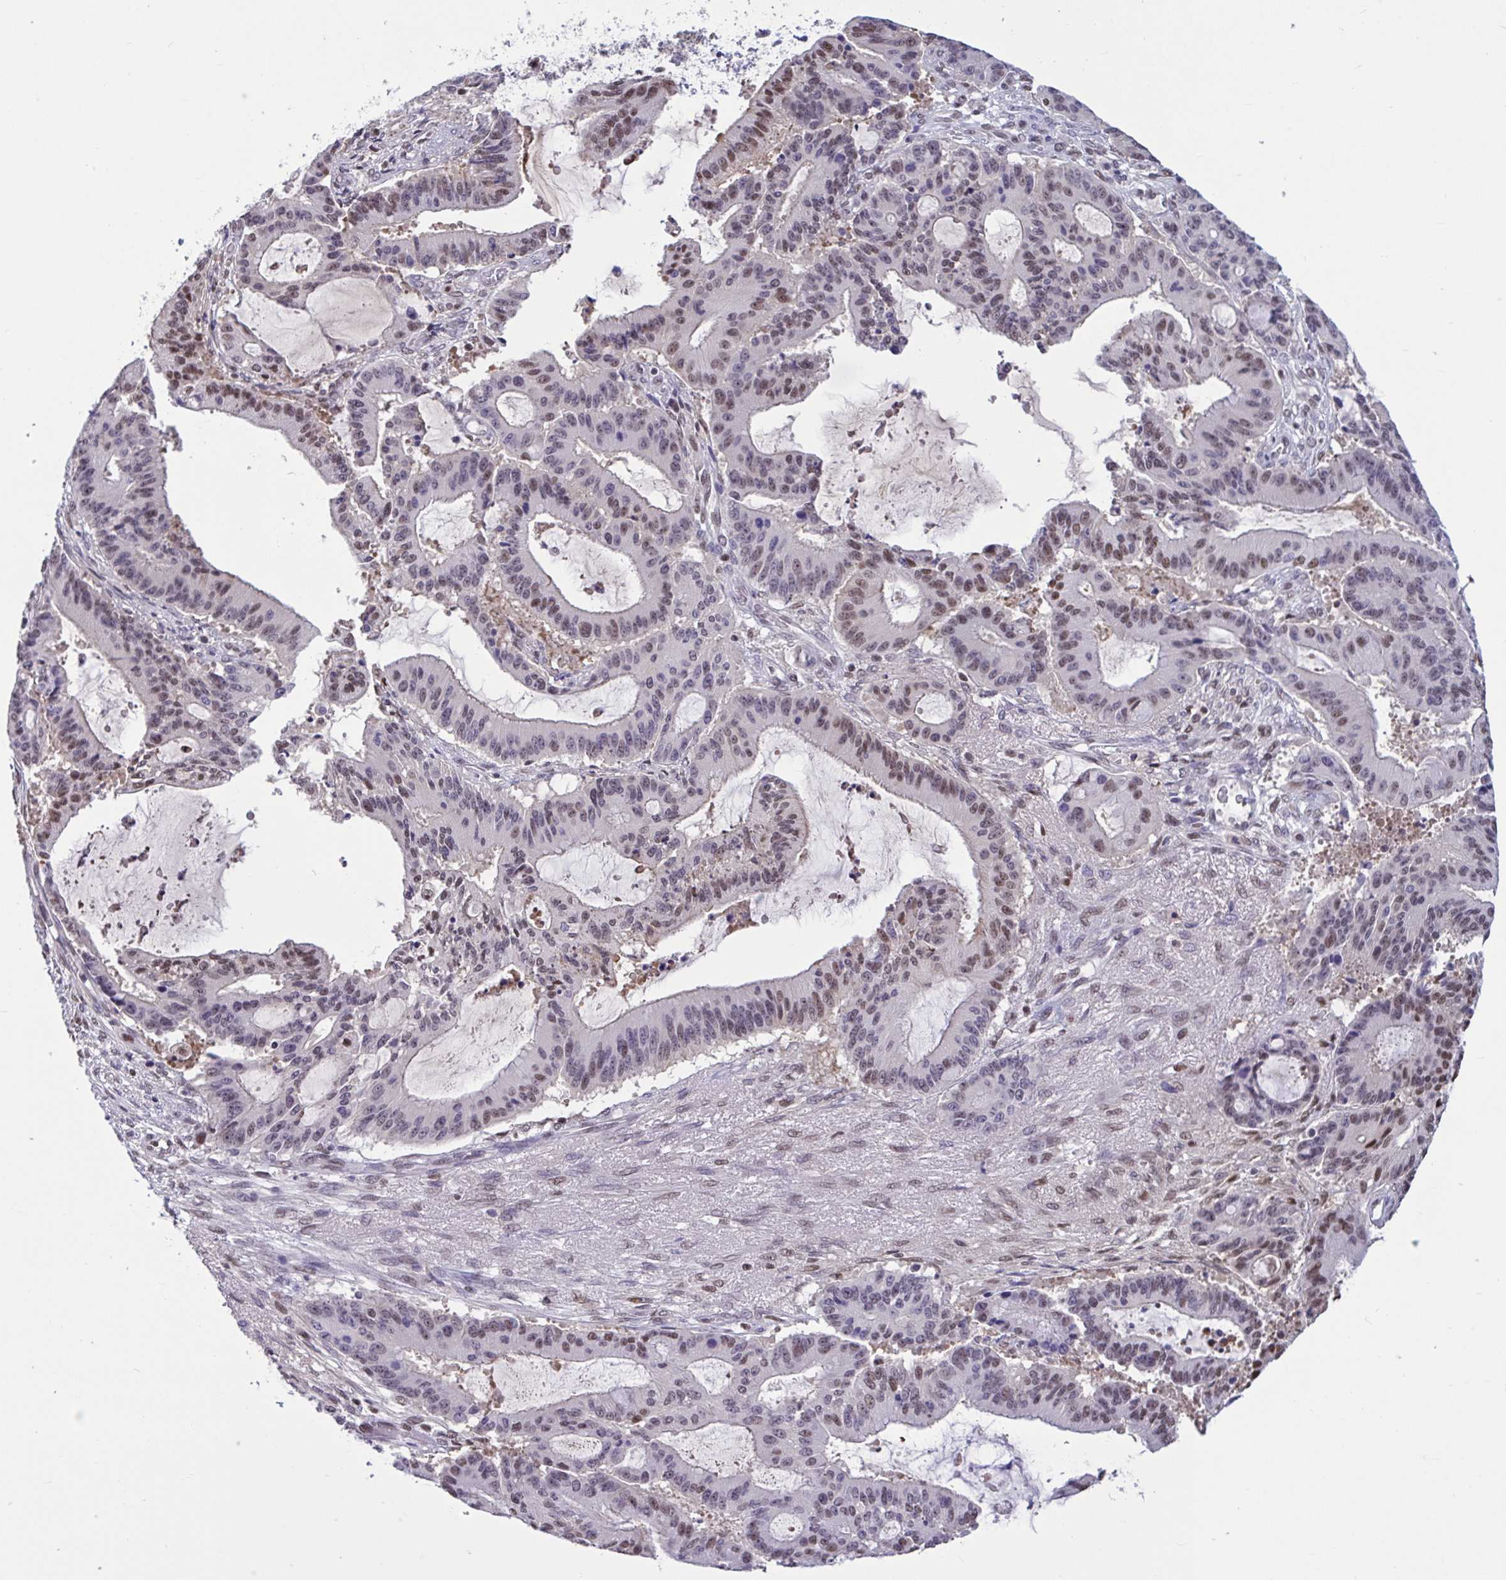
{"staining": {"intensity": "moderate", "quantity": "25%-75%", "location": "nuclear"}, "tissue": "liver cancer", "cell_type": "Tumor cells", "image_type": "cancer", "snomed": [{"axis": "morphology", "description": "Normal tissue, NOS"}, {"axis": "morphology", "description": "Cholangiocarcinoma"}, {"axis": "topography", "description": "Liver"}, {"axis": "topography", "description": "Peripheral nerve tissue"}], "caption": "High-power microscopy captured an immunohistochemistry micrograph of liver cancer (cholangiocarcinoma), revealing moderate nuclear positivity in about 25%-75% of tumor cells. The staining was performed using DAB to visualize the protein expression in brown, while the nuclei were stained in blue with hematoxylin (Magnification: 20x).", "gene": "RBL1", "patient": {"sex": "female", "age": 73}}